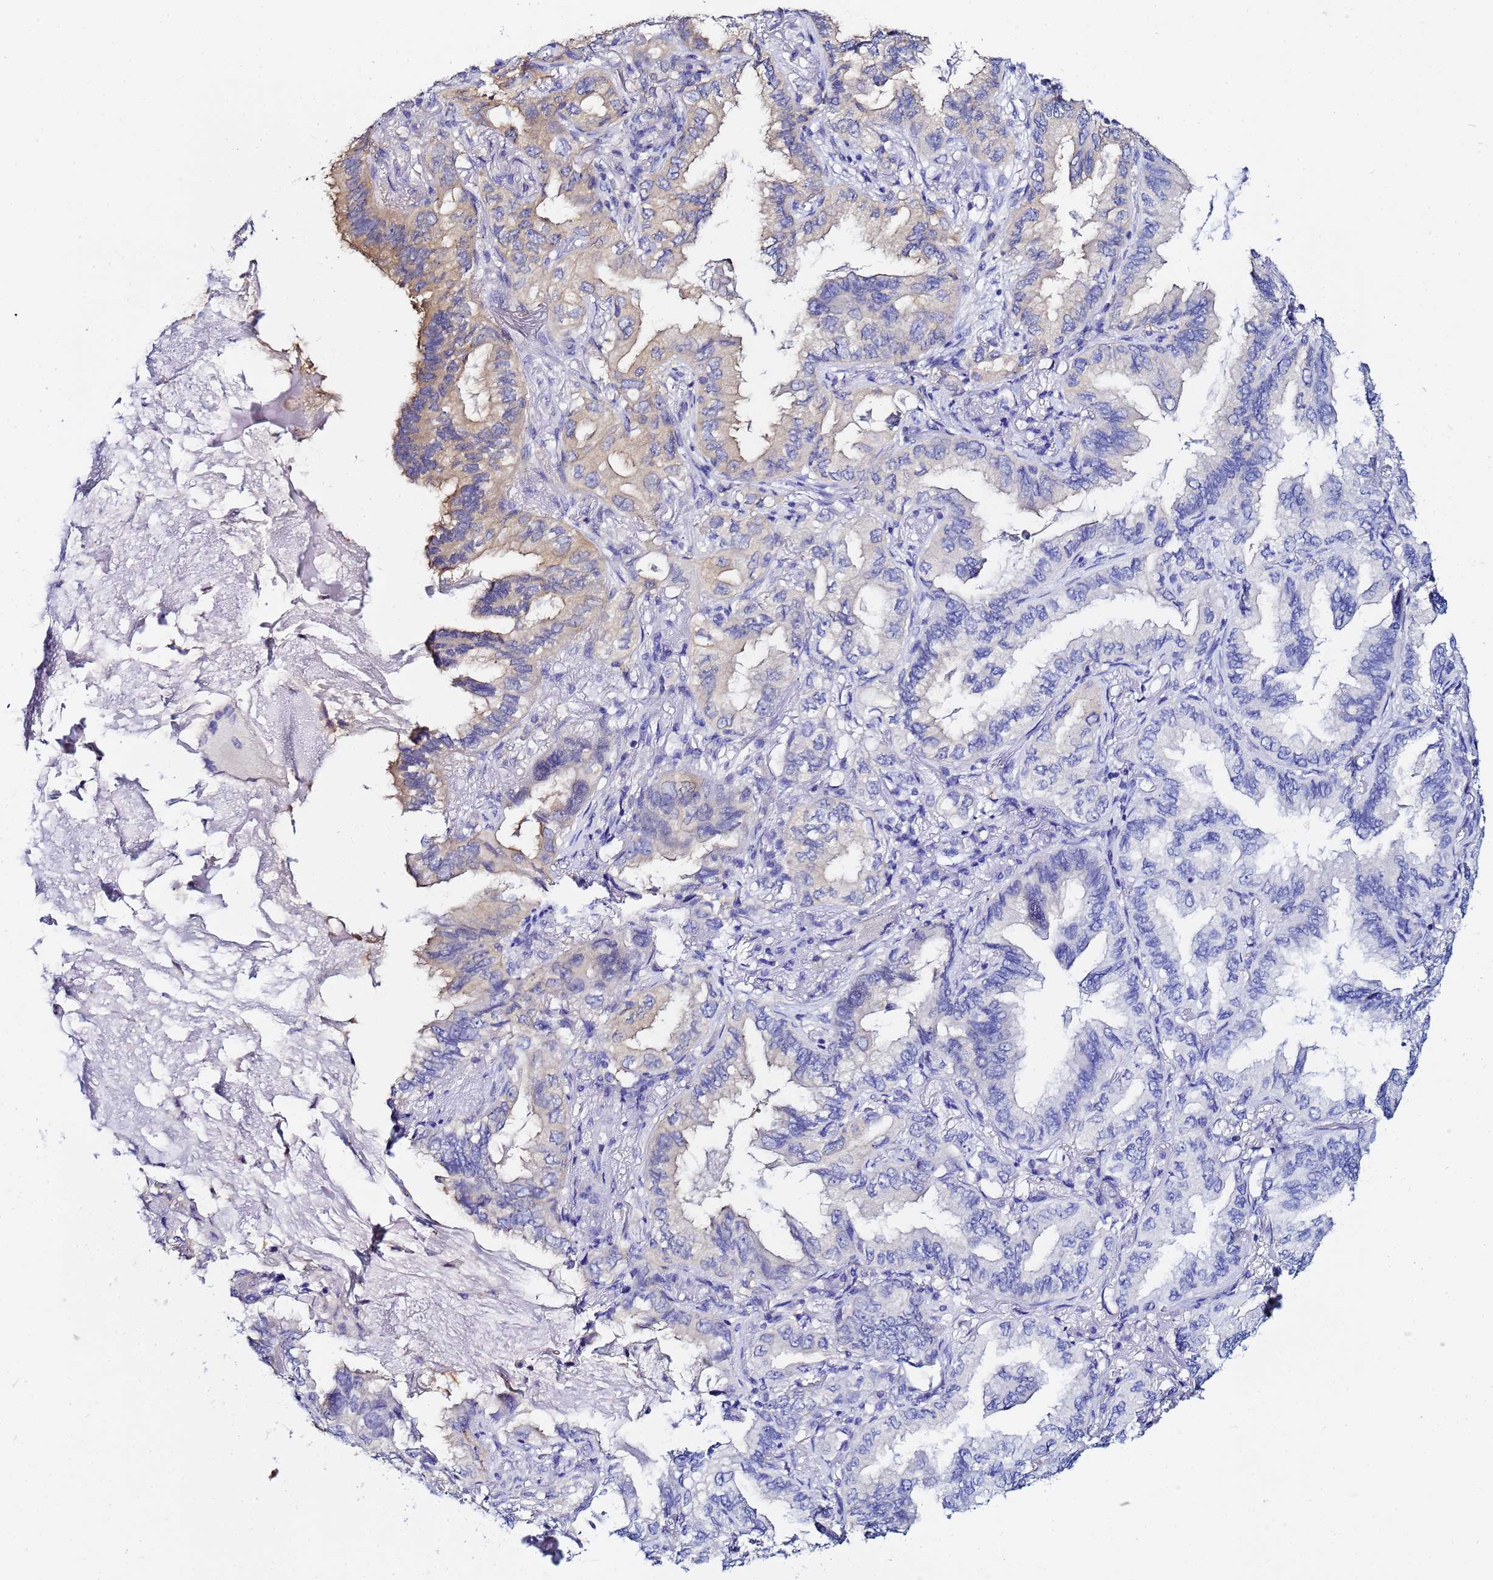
{"staining": {"intensity": "moderate", "quantity": "25%-75%", "location": "cytoplasmic/membranous"}, "tissue": "lung cancer", "cell_type": "Tumor cells", "image_type": "cancer", "snomed": [{"axis": "morphology", "description": "Adenocarcinoma, NOS"}, {"axis": "topography", "description": "Lung"}], "caption": "High-magnification brightfield microscopy of adenocarcinoma (lung) stained with DAB (brown) and counterstained with hematoxylin (blue). tumor cells exhibit moderate cytoplasmic/membranous positivity is appreciated in about25%-75% of cells. (Stains: DAB (3,3'-diaminobenzidine) in brown, nuclei in blue, Microscopy: brightfield microscopy at high magnification).", "gene": "LENG1", "patient": {"sex": "female", "age": 69}}